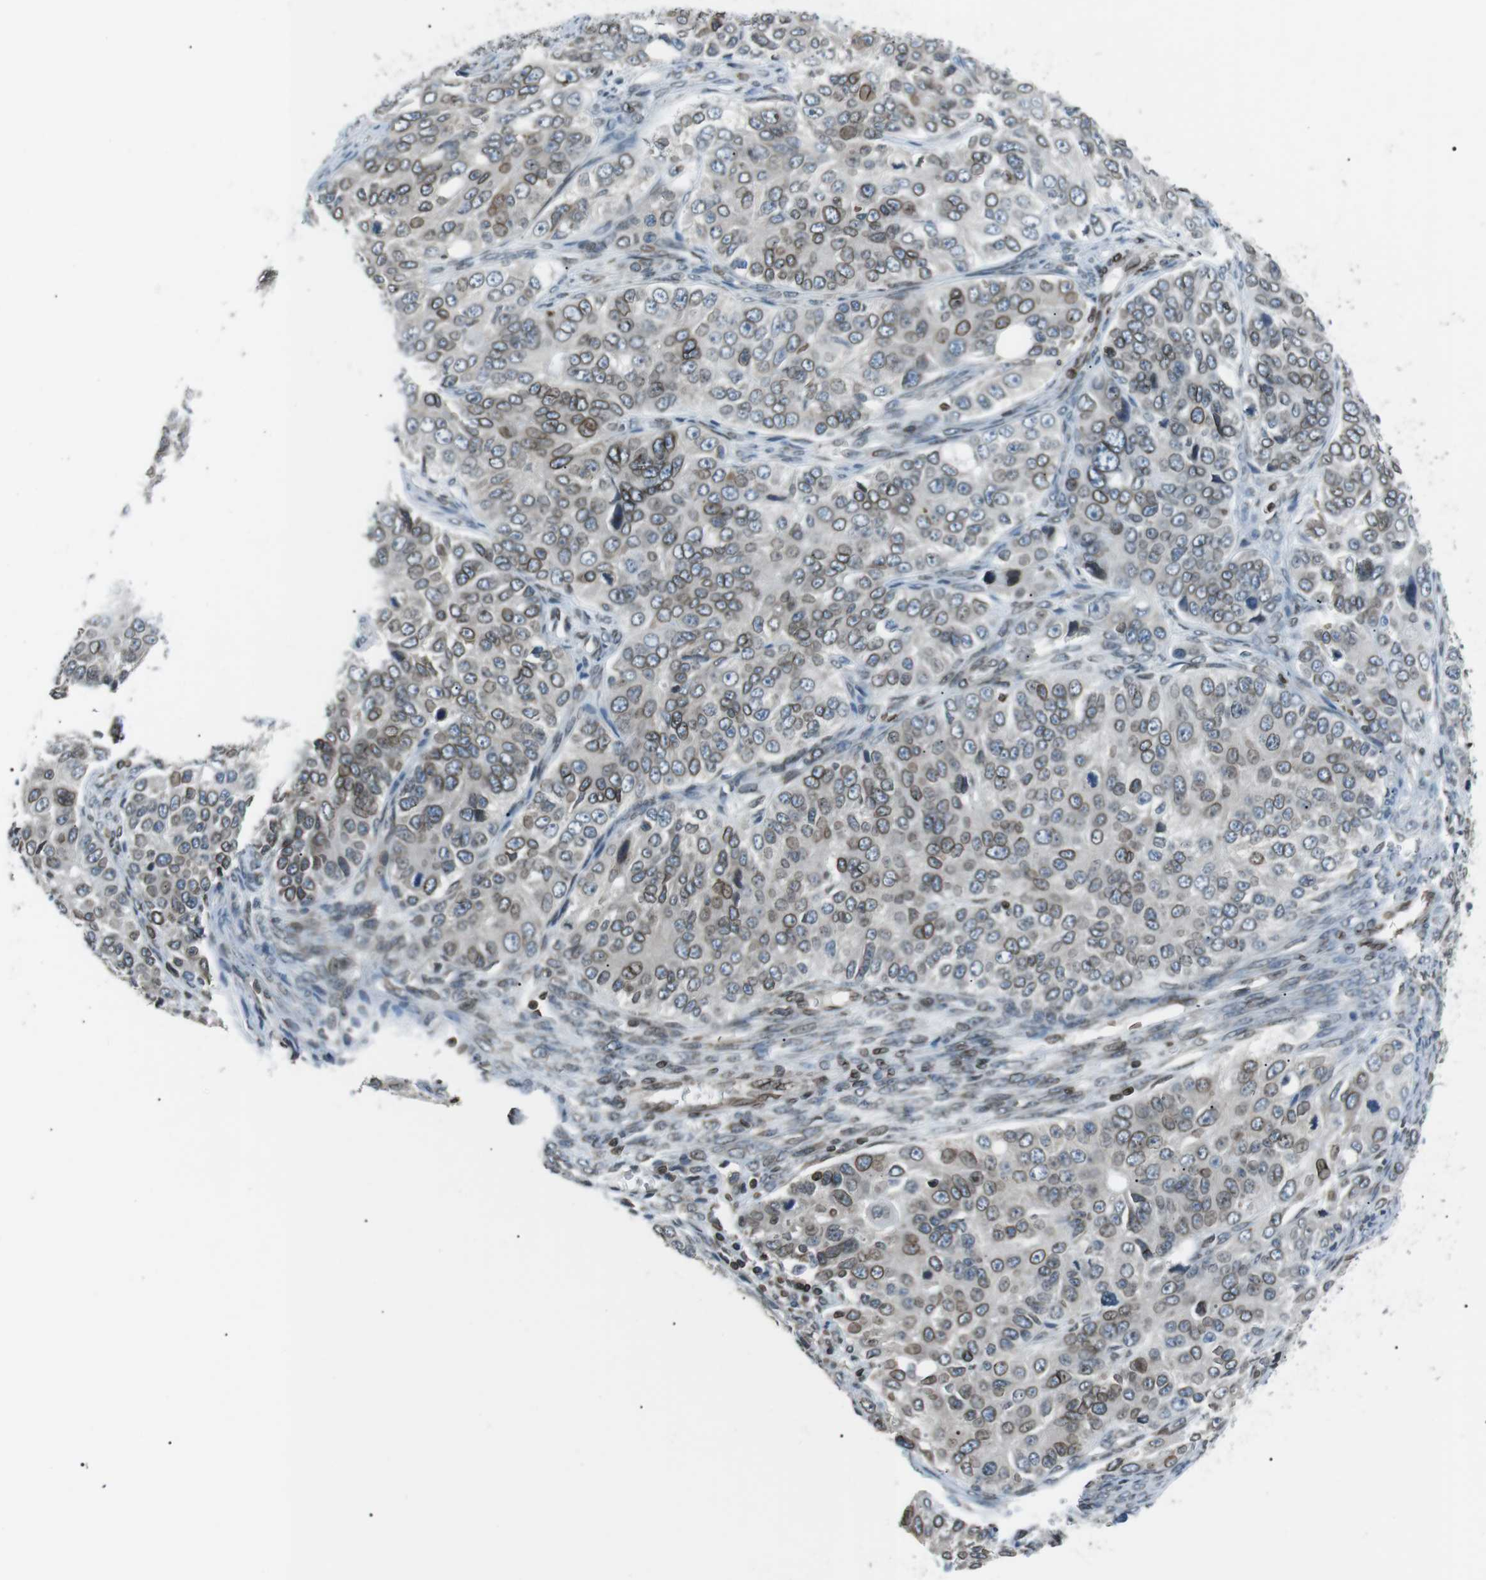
{"staining": {"intensity": "moderate", "quantity": ">75%", "location": "cytoplasmic/membranous,nuclear"}, "tissue": "ovarian cancer", "cell_type": "Tumor cells", "image_type": "cancer", "snomed": [{"axis": "morphology", "description": "Carcinoma, endometroid"}, {"axis": "topography", "description": "Ovary"}], "caption": "Ovarian cancer tissue demonstrates moderate cytoplasmic/membranous and nuclear staining in approximately >75% of tumor cells, visualized by immunohistochemistry.", "gene": "TMX4", "patient": {"sex": "female", "age": 51}}